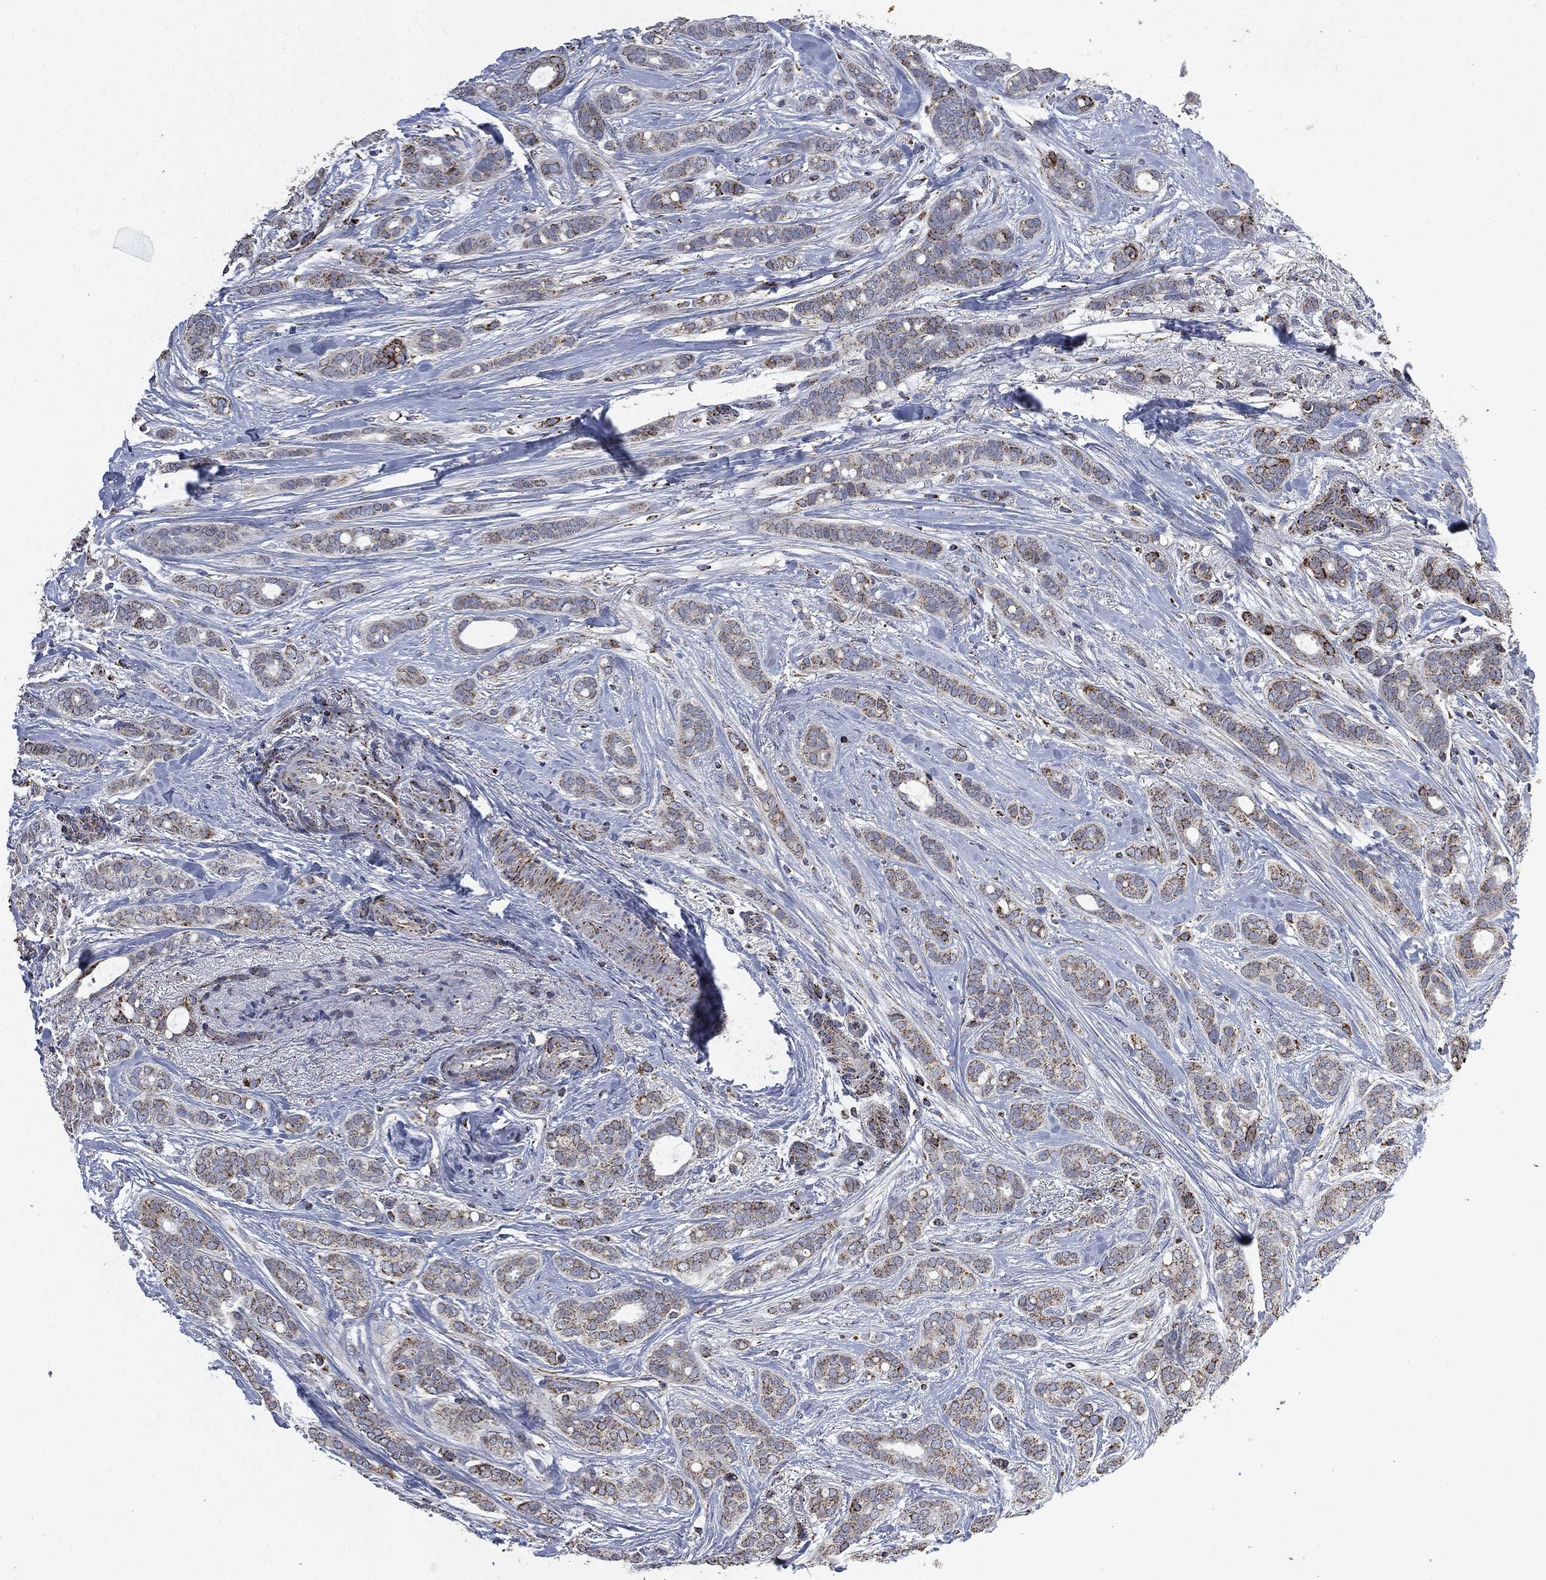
{"staining": {"intensity": "moderate", "quantity": ">75%", "location": "cytoplasmic/membranous"}, "tissue": "breast cancer", "cell_type": "Tumor cells", "image_type": "cancer", "snomed": [{"axis": "morphology", "description": "Duct carcinoma"}, {"axis": "topography", "description": "Breast"}], "caption": "Intraductal carcinoma (breast) tissue shows moderate cytoplasmic/membranous positivity in approximately >75% of tumor cells, visualized by immunohistochemistry.", "gene": "RYK", "patient": {"sex": "female", "age": 51}}